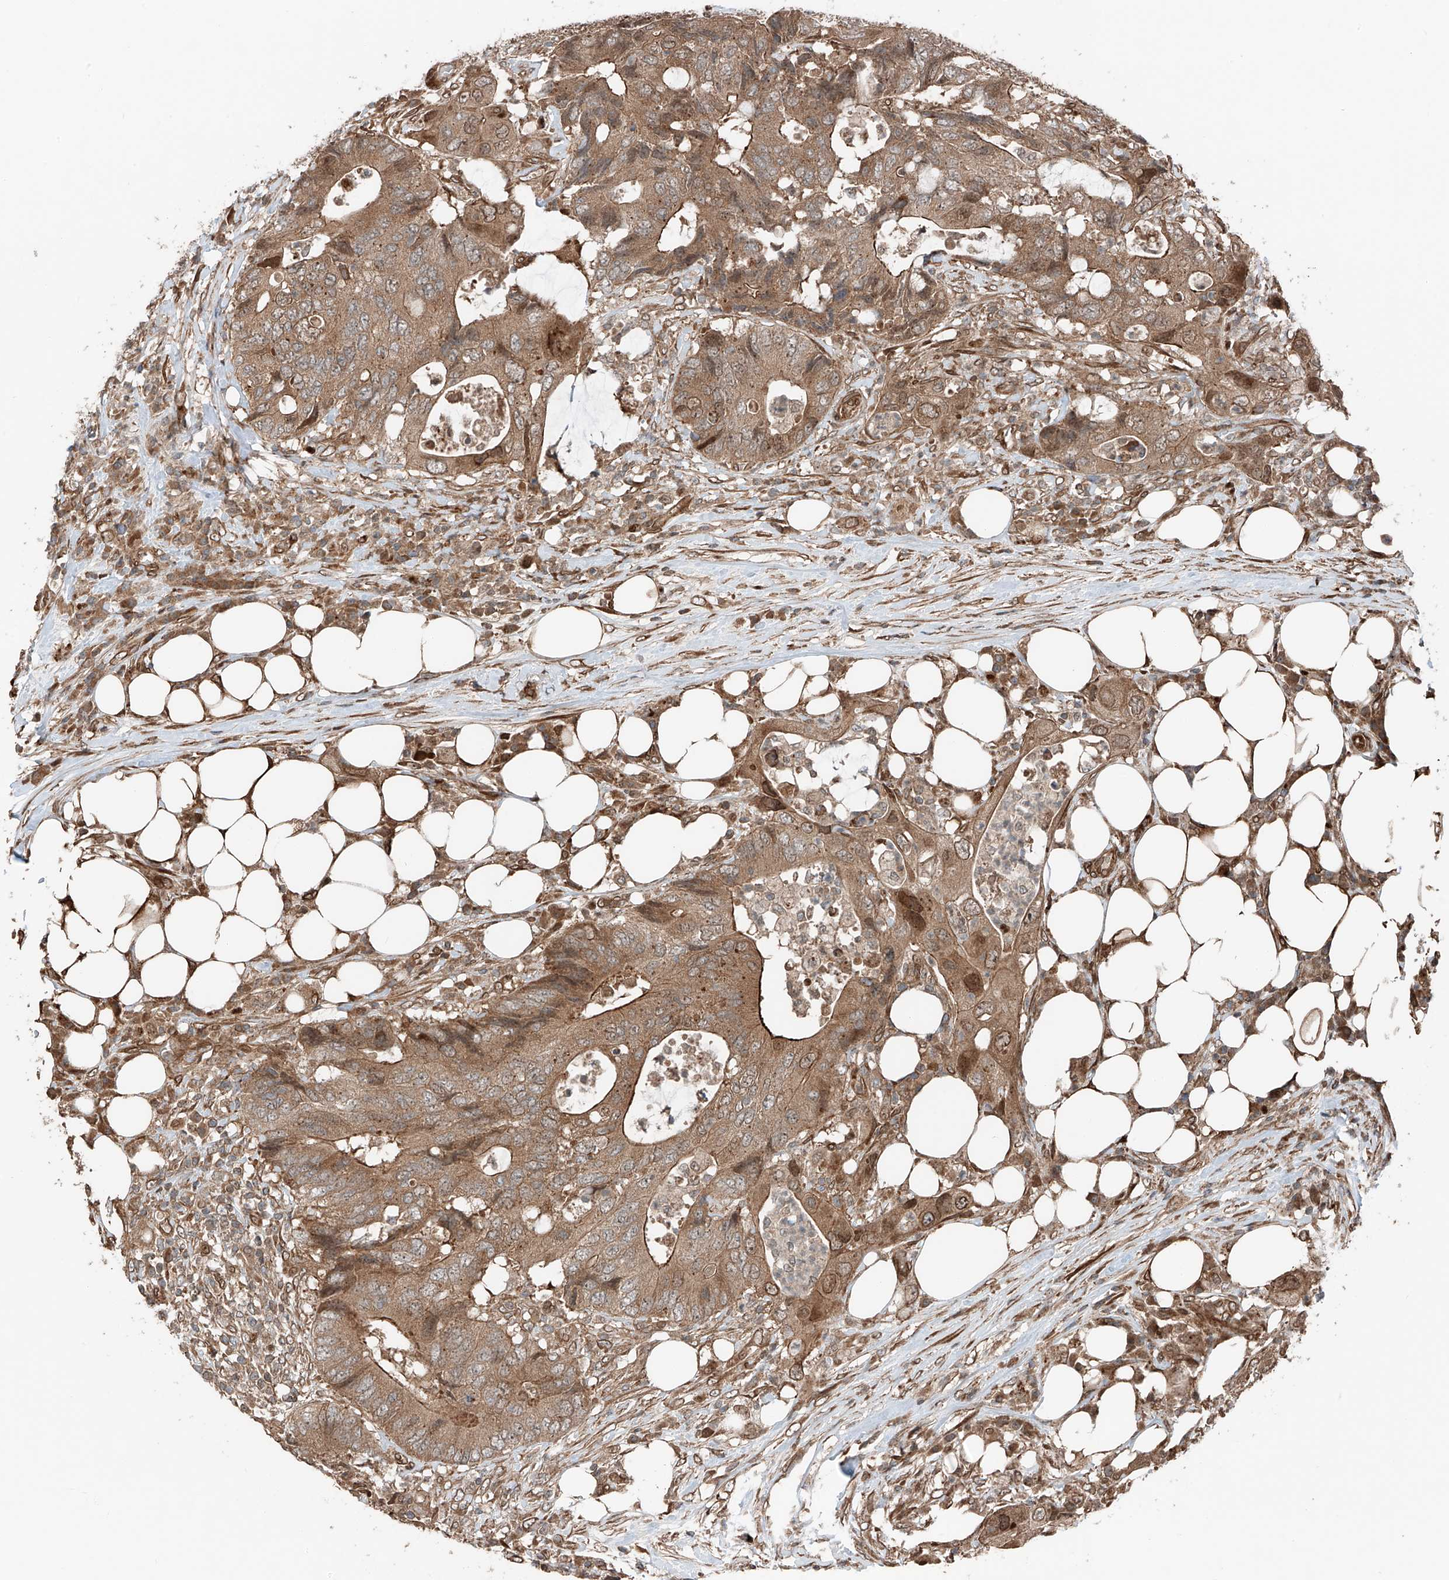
{"staining": {"intensity": "moderate", "quantity": ">75%", "location": "cytoplasmic/membranous"}, "tissue": "colorectal cancer", "cell_type": "Tumor cells", "image_type": "cancer", "snomed": [{"axis": "morphology", "description": "Adenocarcinoma, NOS"}, {"axis": "topography", "description": "Colon"}], "caption": "Protein expression analysis of colorectal cancer shows moderate cytoplasmic/membranous staining in about >75% of tumor cells.", "gene": "CEP162", "patient": {"sex": "male", "age": 71}}